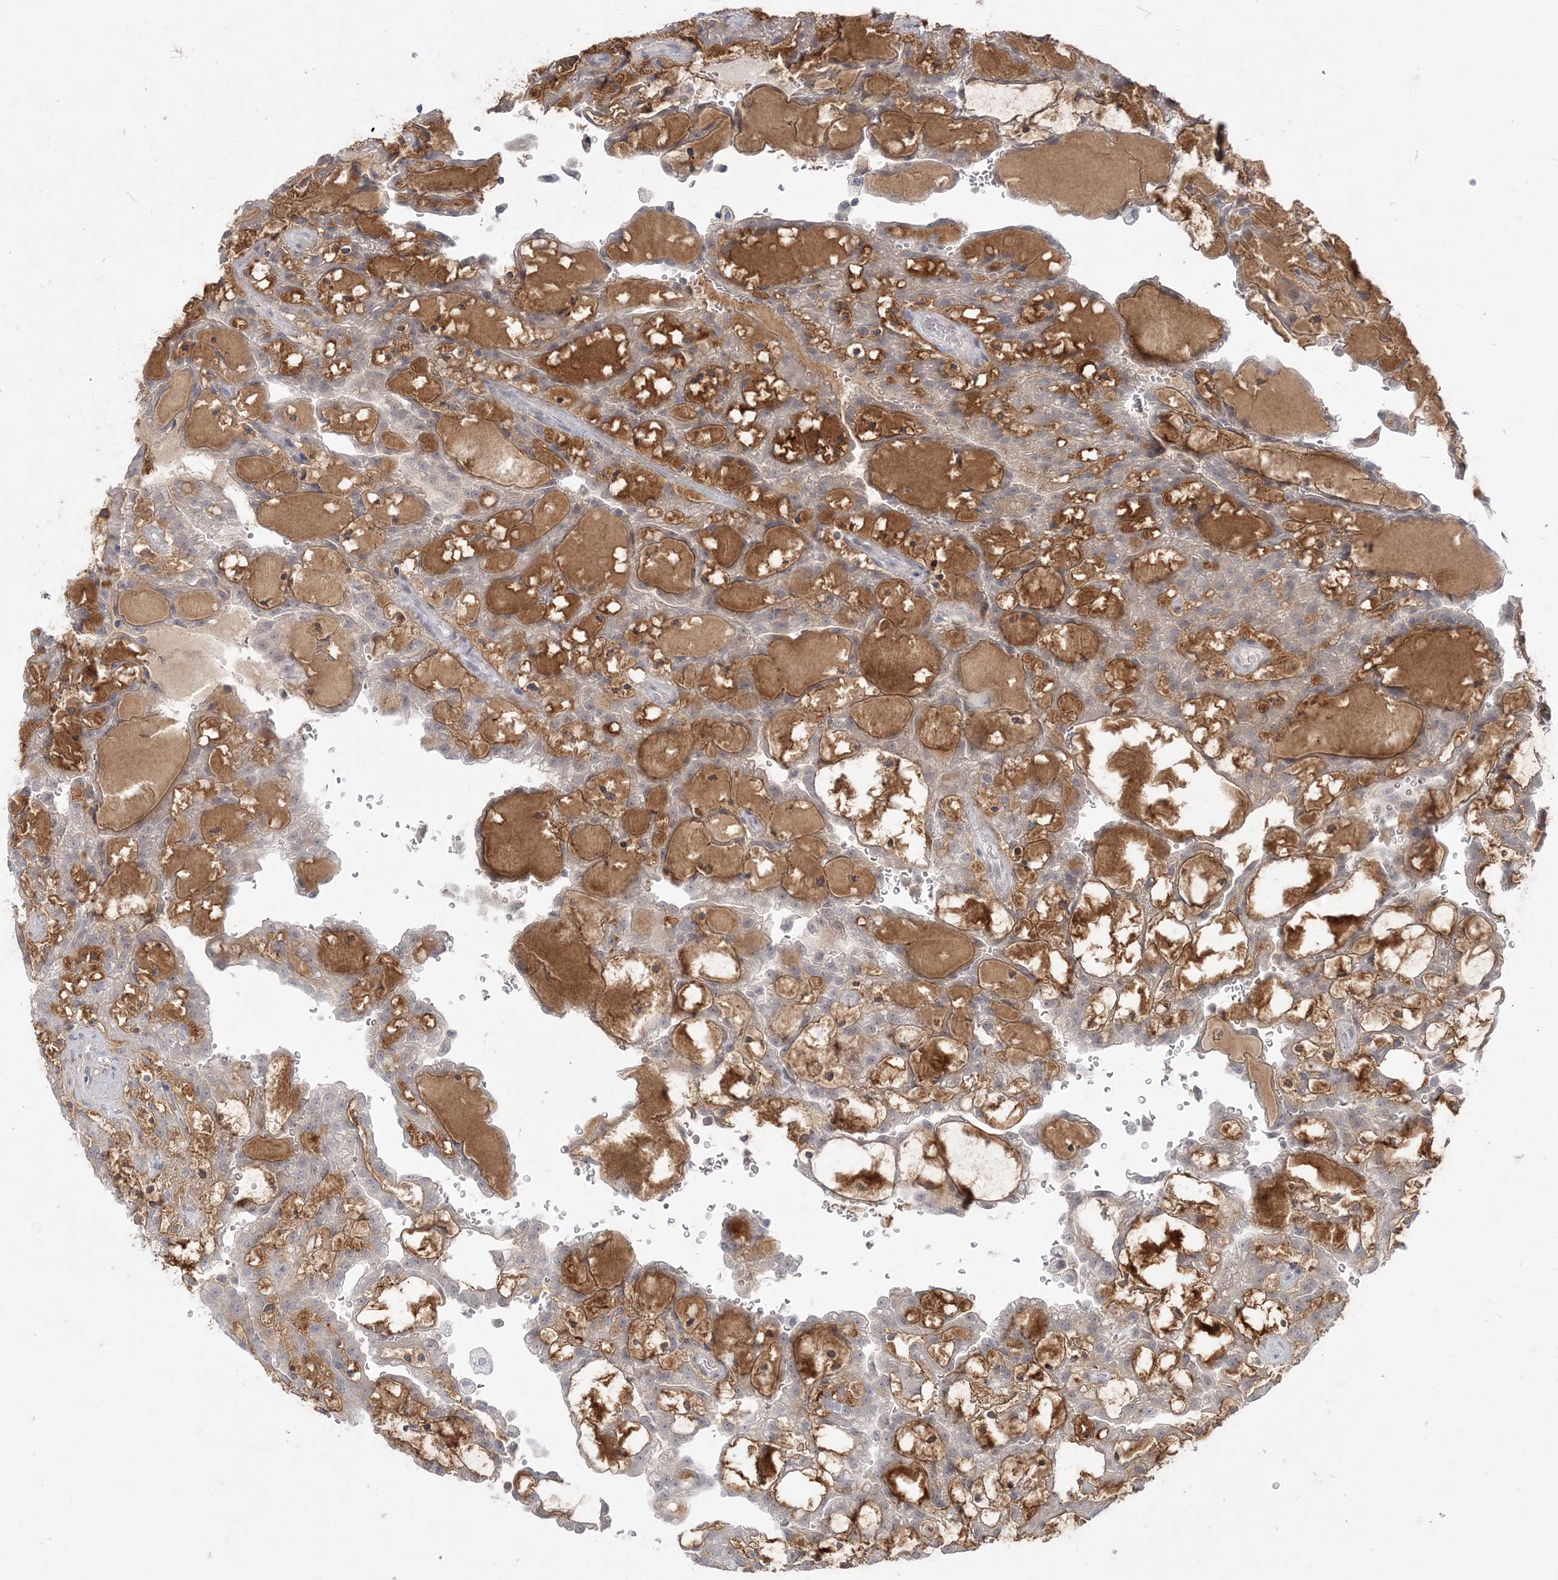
{"staining": {"intensity": "weak", "quantity": "<25%", "location": "cytoplasmic/membranous"}, "tissue": "renal cancer", "cell_type": "Tumor cells", "image_type": "cancer", "snomed": [{"axis": "morphology", "description": "Adenocarcinoma, NOS"}, {"axis": "topography", "description": "Kidney"}], "caption": "Adenocarcinoma (renal) stained for a protein using immunohistochemistry (IHC) reveals no staining tumor cells.", "gene": "ANKS1A", "patient": {"sex": "male", "age": 63}}